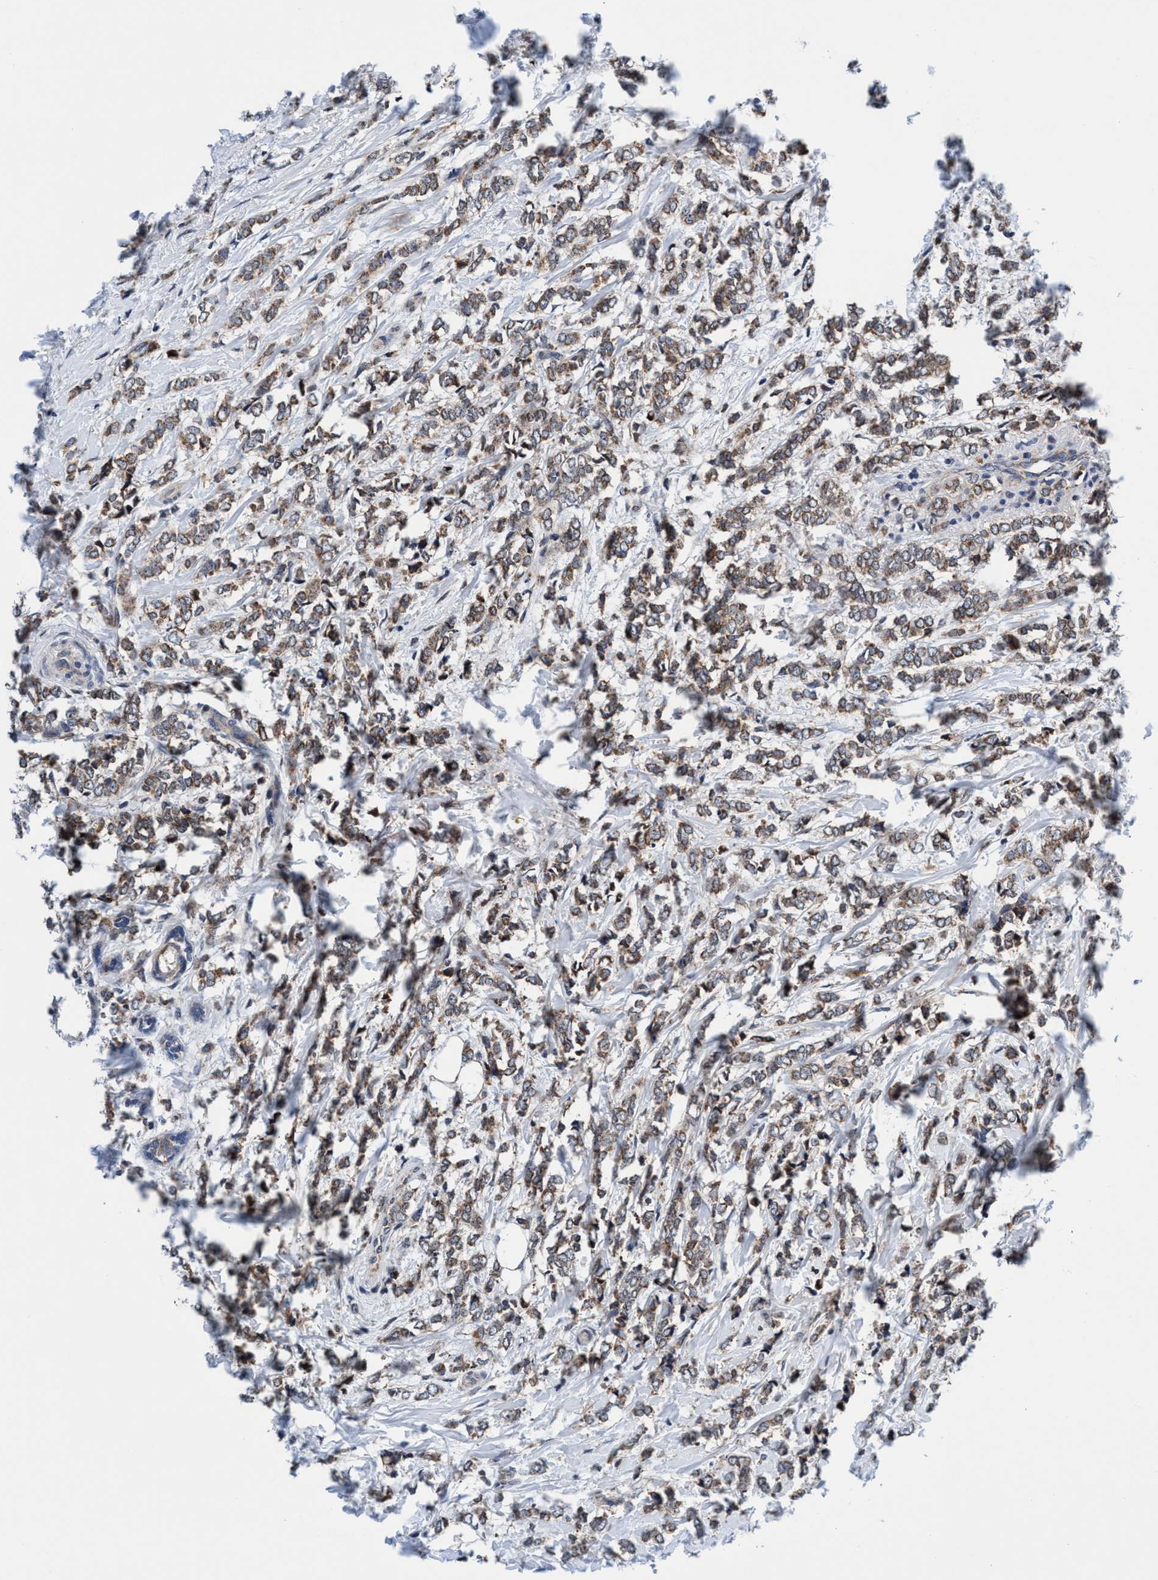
{"staining": {"intensity": "weak", "quantity": ">75%", "location": "cytoplasmic/membranous"}, "tissue": "breast cancer", "cell_type": "Tumor cells", "image_type": "cancer", "snomed": [{"axis": "morphology", "description": "Normal tissue, NOS"}, {"axis": "morphology", "description": "Lobular carcinoma"}, {"axis": "topography", "description": "Breast"}], "caption": "A histopathology image of breast cancer stained for a protein demonstrates weak cytoplasmic/membranous brown staining in tumor cells.", "gene": "AGAP2", "patient": {"sex": "female", "age": 47}}